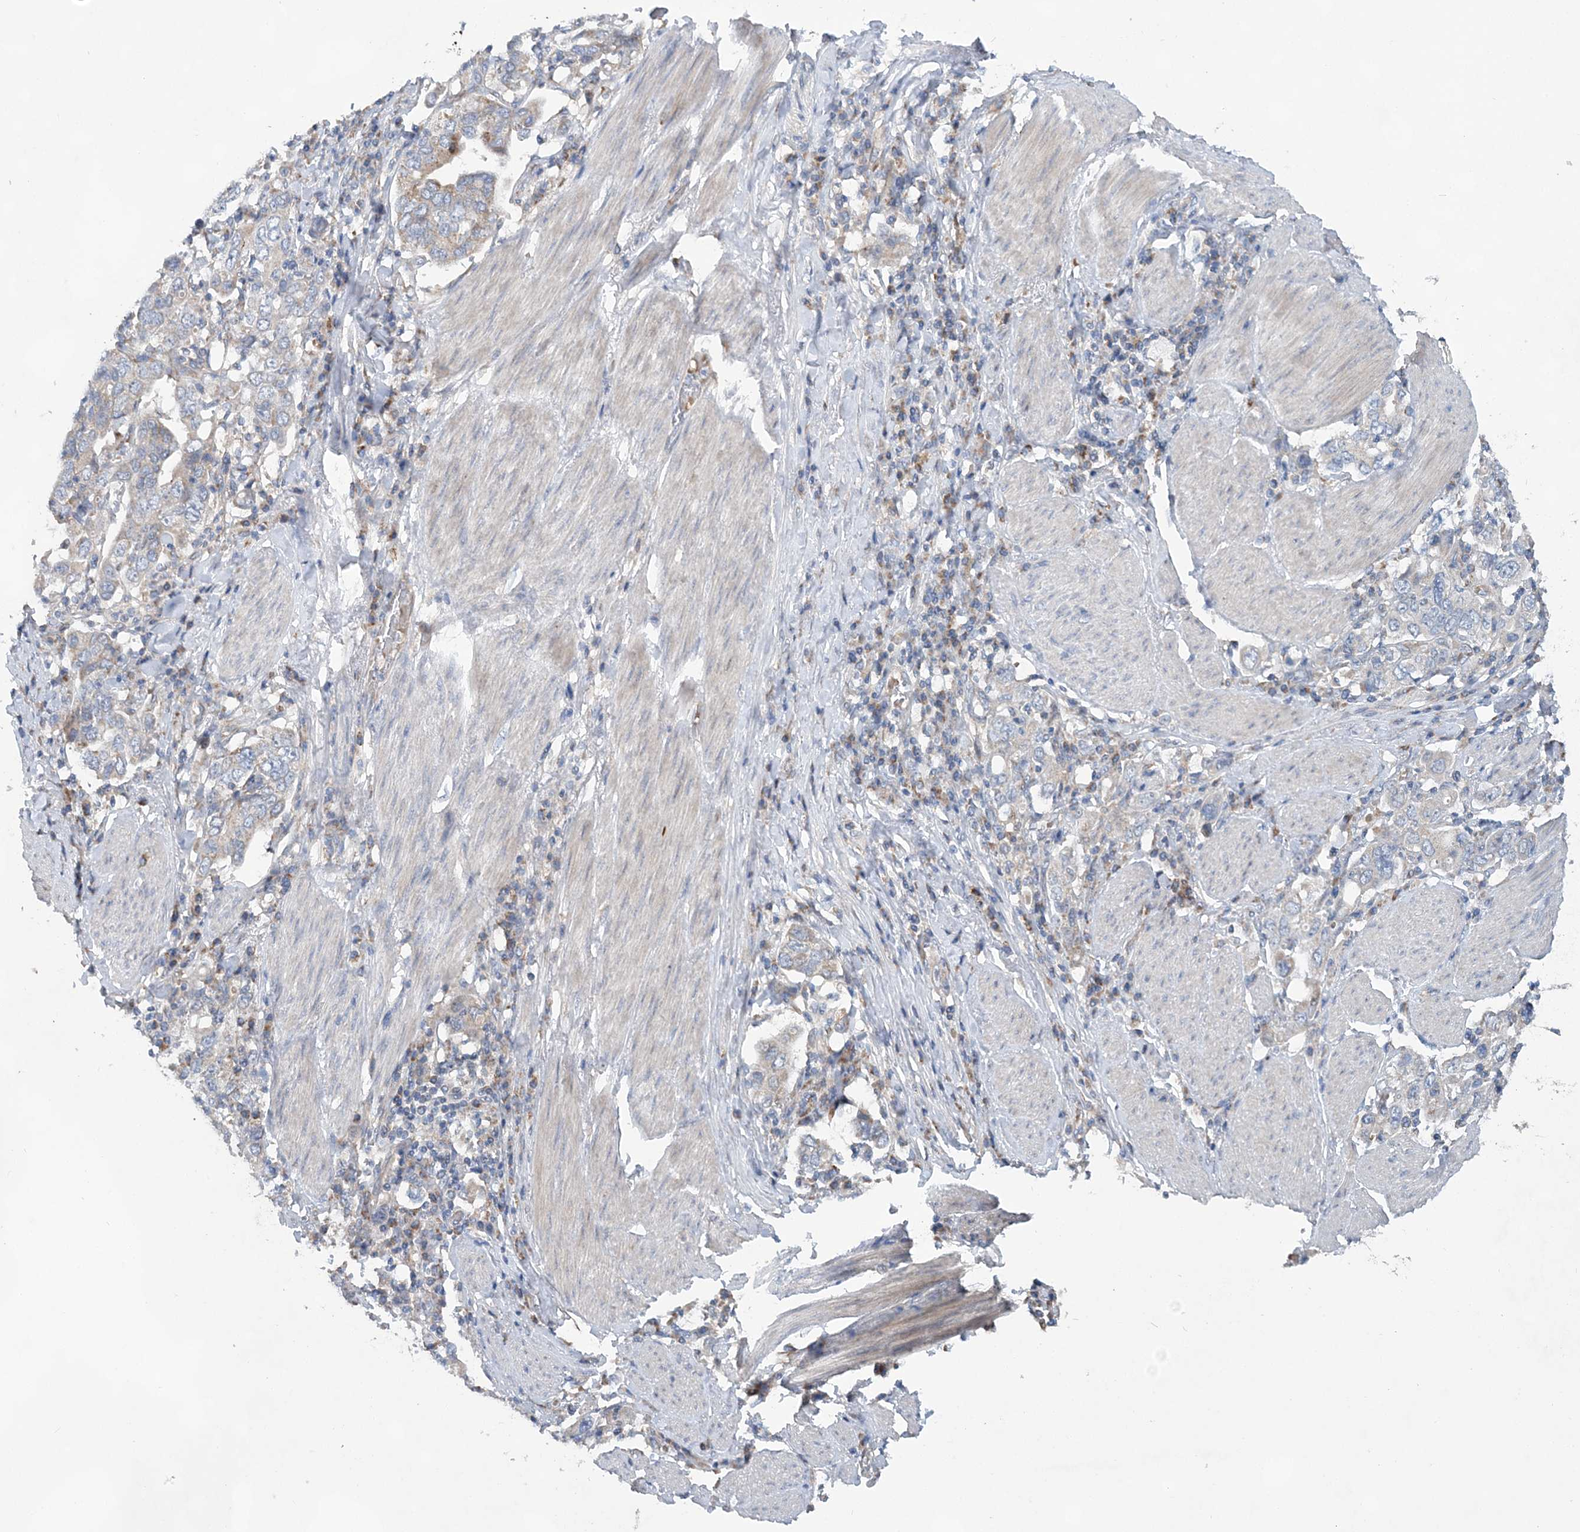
{"staining": {"intensity": "negative", "quantity": "none", "location": "none"}, "tissue": "stomach cancer", "cell_type": "Tumor cells", "image_type": "cancer", "snomed": [{"axis": "morphology", "description": "Adenocarcinoma, NOS"}, {"axis": "topography", "description": "Stomach, upper"}], "caption": "There is no significant expression in tumor cells of stomach cancer (adenocarcinoma). (Stains: DAB (3,3'-diaminobenzidine) immunohistochemistry (IHC) with hematoxylin counter stain, Microscopy: brightfield microscopy at high magnification).", "gene": "TRAPPC13", "patient": {"sex": "male", "age": 62}}